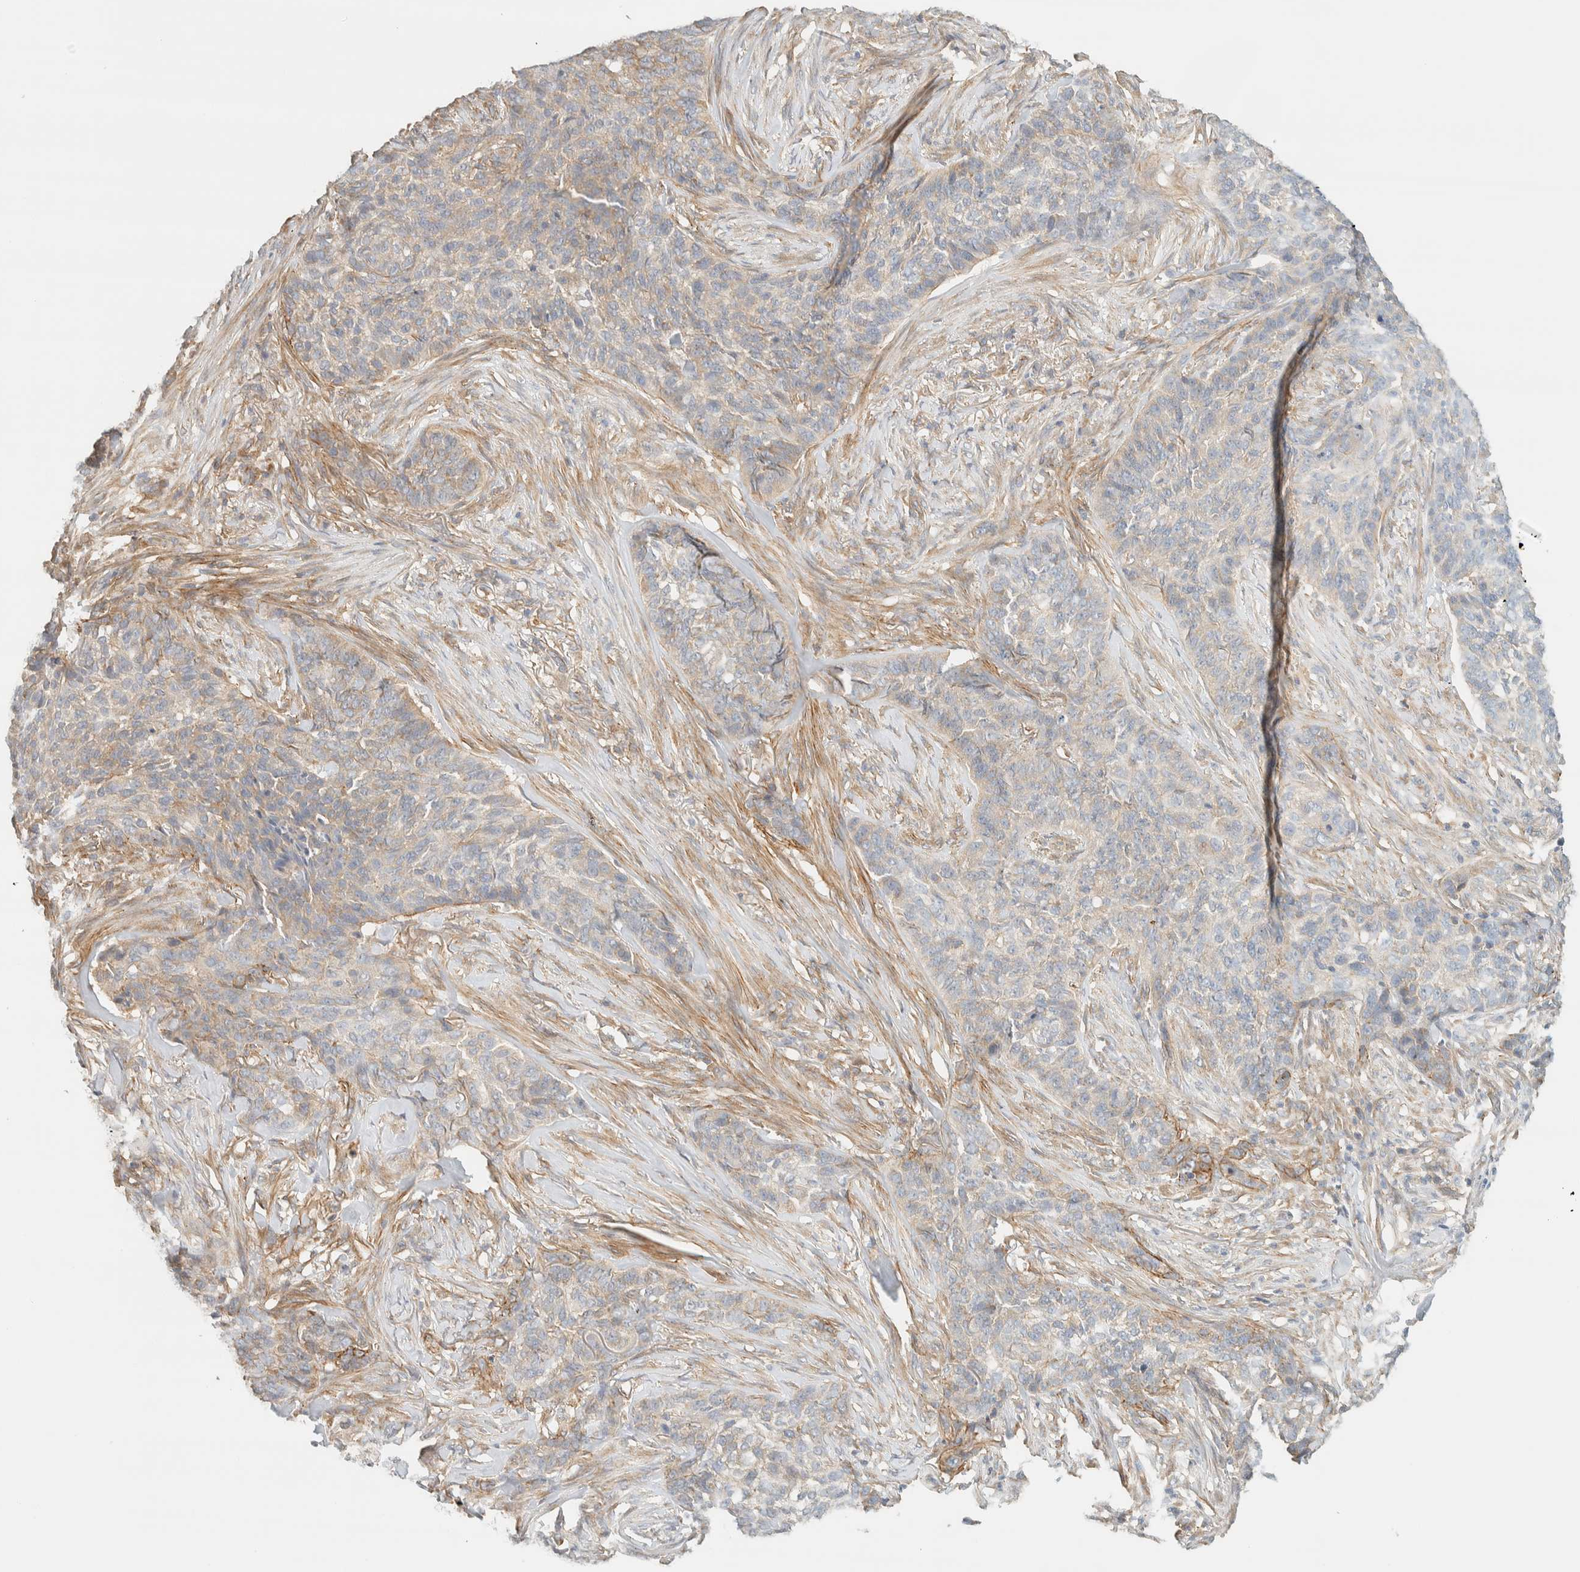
{"staining": {"intensity": "weak", "quantity": "<25%", "location": "cytoplasmic/membranous"}, "tissue": "skin cancer", "cell_type": "Tumor cells", "image_type": "cancer", "snomed": [{"axis": "morphology", "description": "Basal cell carcinoma"}, {"axis": "topography", "description": "Skin"}], "caption": "There is no significant staining in tumor cells of skin cancer.", "gene": "LIMA1", "patient": {"sex": "male", "age": 85}}